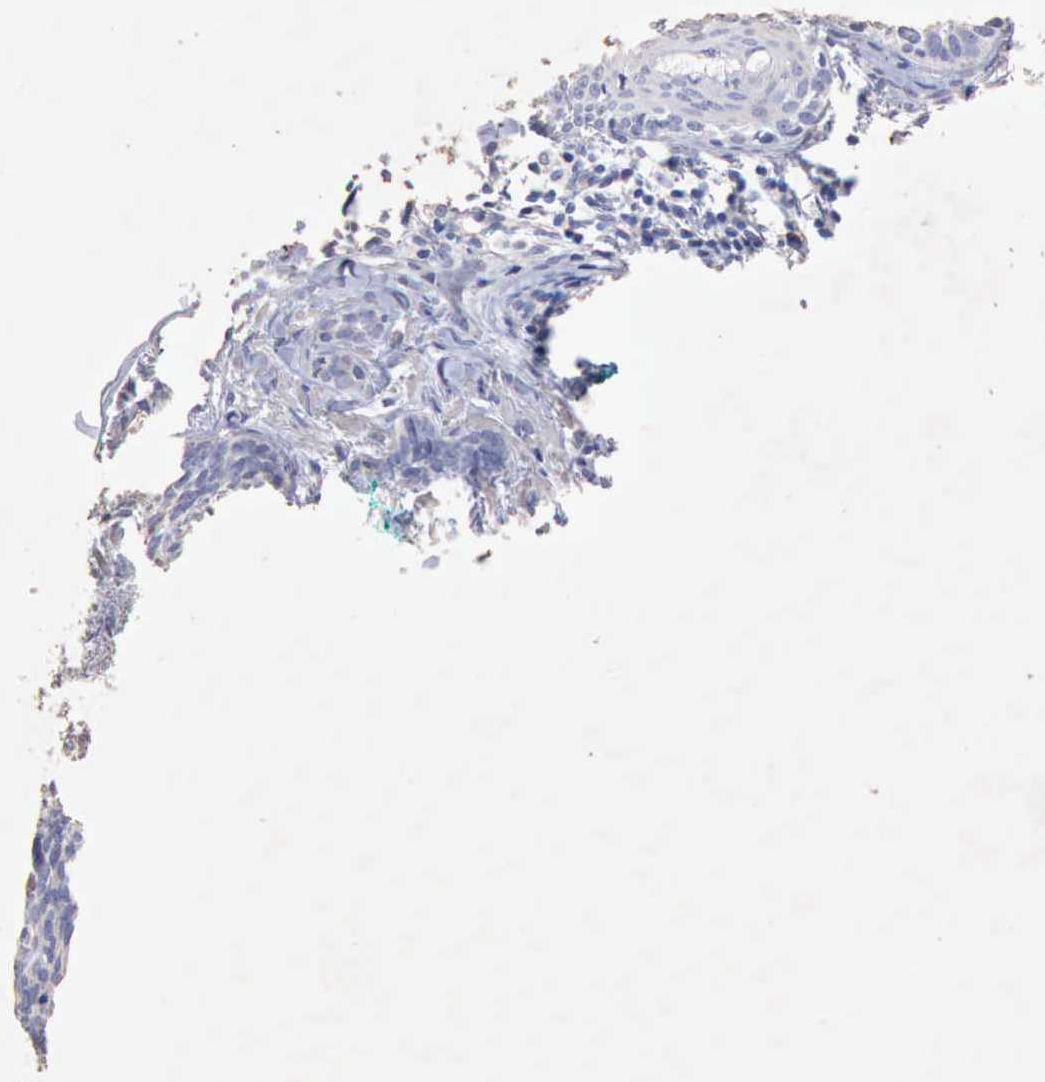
{"staining": {"intensity": "negative", "quantity": "none", "location": "none"}, "tissue": "skin cancer", "cell_type": "Tumor cells", "image_type": "cancer", "snomed": [{"axis": "morphology", "description": "Basal cell carcinoma"}, {"axis": "topography", "description": "Skin"}], "caption": "A histopathology image of skin cancer (basal cell carcinoma) stained for a protein displays no brown staining in tumor cells. (DAB immunohistochemistry (IHC) with hematoxylin counter stain).", "gene": "KRT6B", "patient": {"sex": "female", "age": 81}}